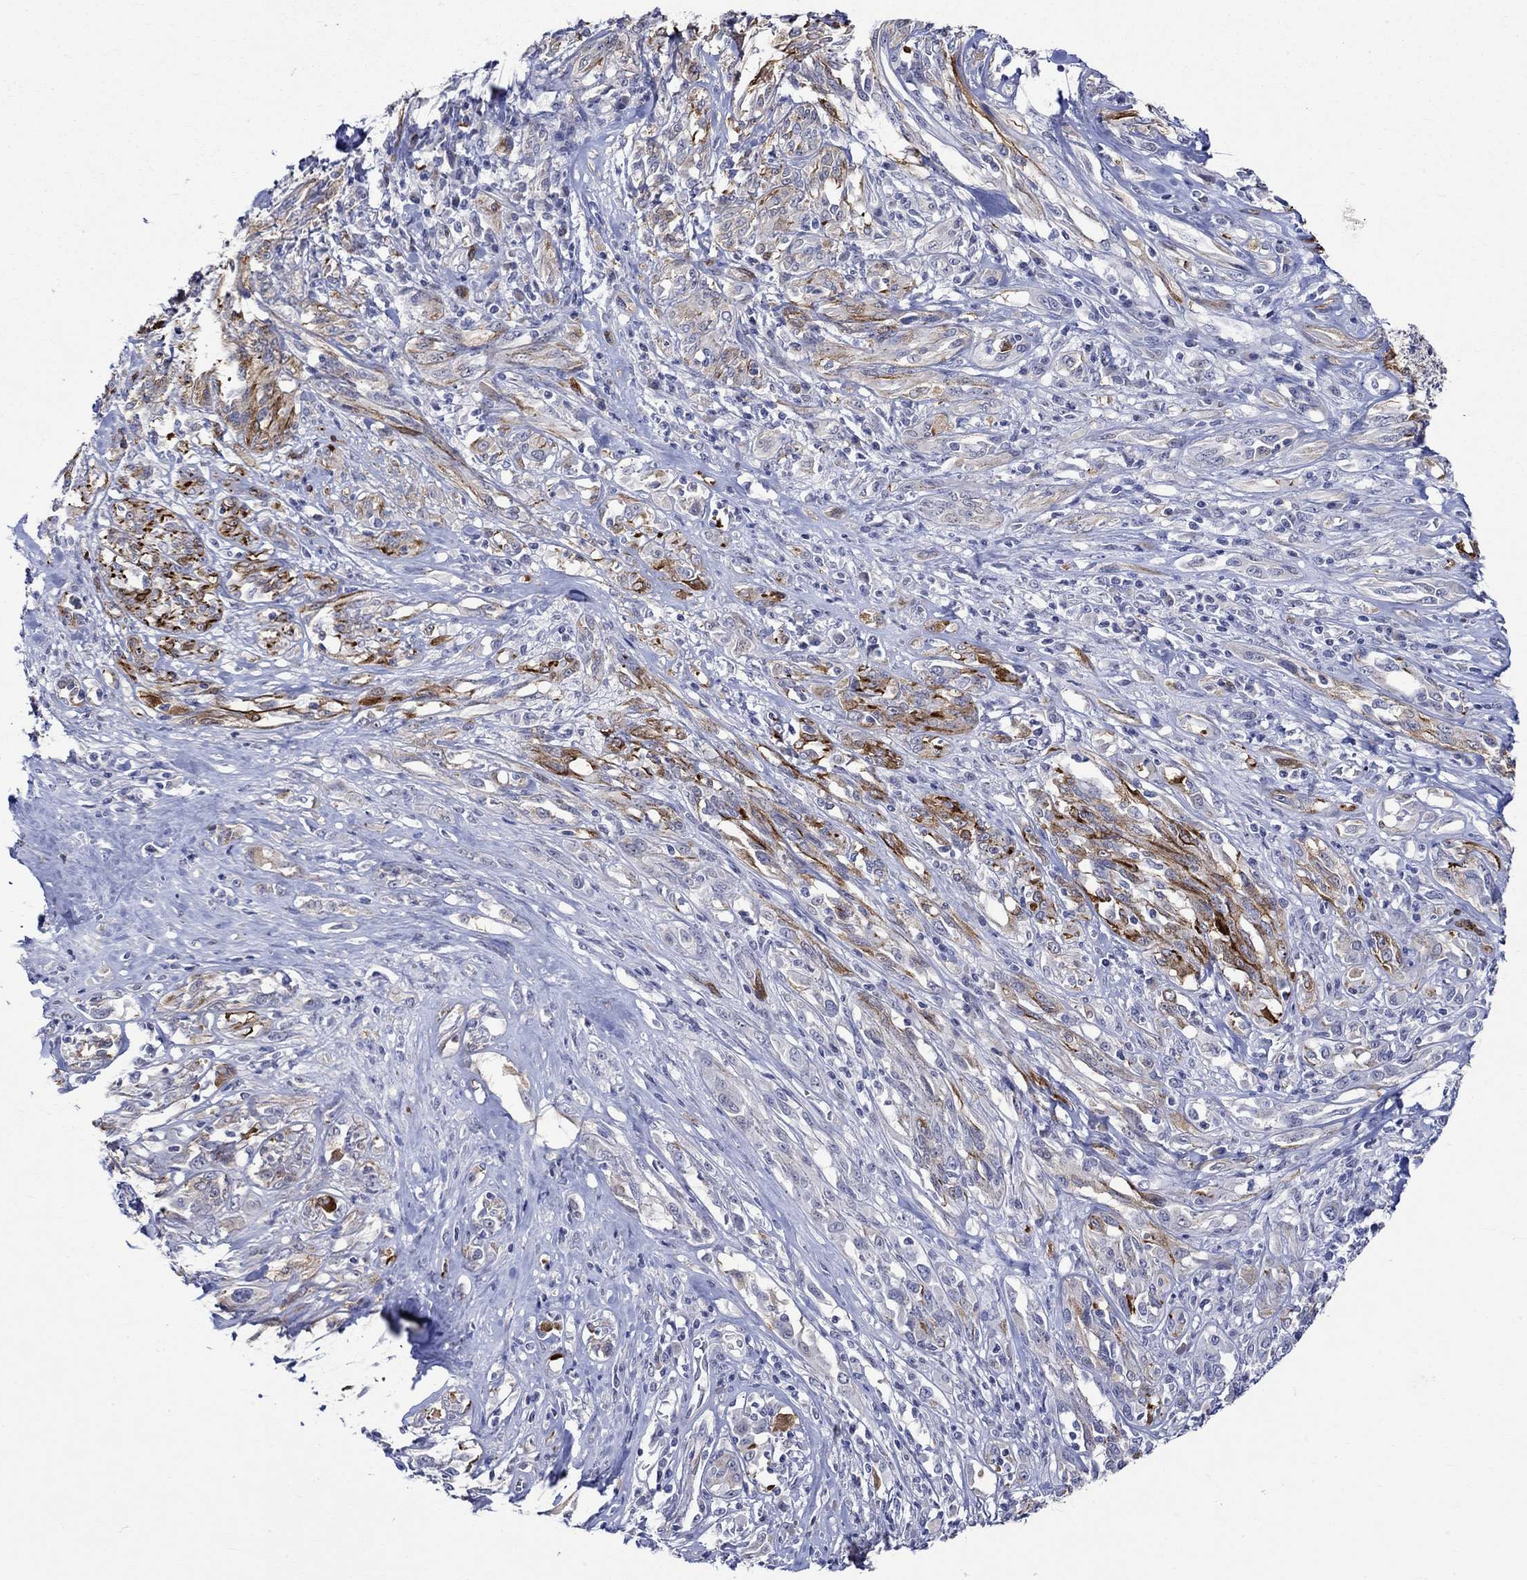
{"staining": {"intensity": "strong", "quantity": "<25%", "location": "cytoplasmic/membranous"}, "tissue": "melanoma", "cell_type": "Tumor cells", "image_type": "cancer", "snomed": [{"axis": "morphology", "description": "Malignant melanoma, NOS"}, {"axis": "topography", "description": "Skin"}], "caption": "Malignant melanoma was stained to show a protein in brown. There is medium levels of strong cytoplasmic/membranous staining in approximately <25% of tumor cells.", "gene": "CRYAB", "patient": {"sex": "female", "age": 91}}